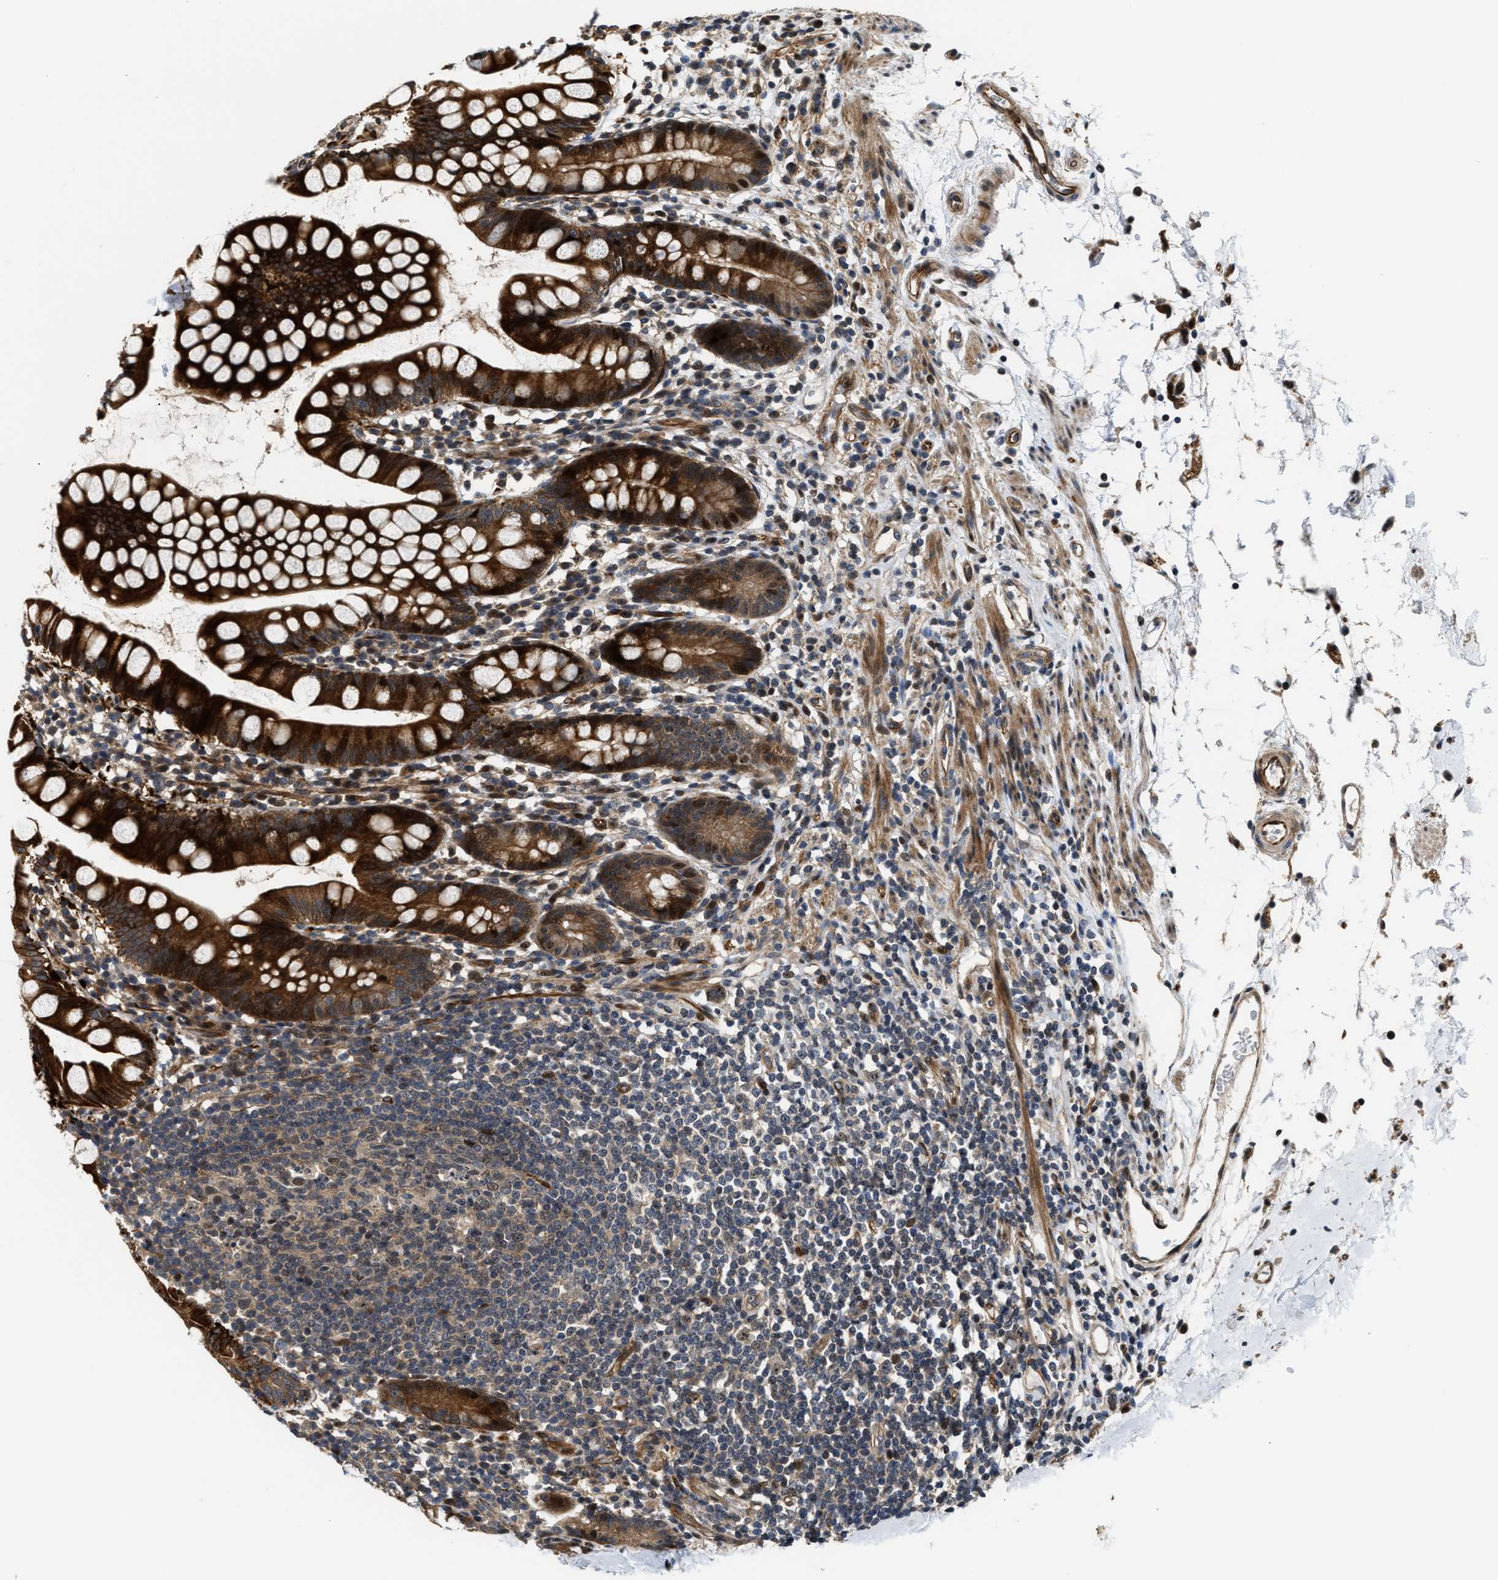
{"staining": {"intensity": "strong", "quantity": ">75%", "location": "cytoplasmic/membranous,nuclear"}, "tissue": "small intestine", "cell_type": "Glandular cells", "image_type": "normal", "snomed": [{"axis": "morphology", "description": "Normal tissue, NOS"}, {"axis": "topography", "description": "Small intestine"}], "caption": "An image of human small intestine stained for a protein reveals strong cytoplasmic/membranous,nuclear brown staining in glandular cells. Using DAB (3,3'-diaminobenzidine) (brown) and hematoxylin (blue) stains, captured at high magnification using brightfield microscopy.", "gene": "ALDH3A2", "patient": {"sex": "female", "age": 84}}